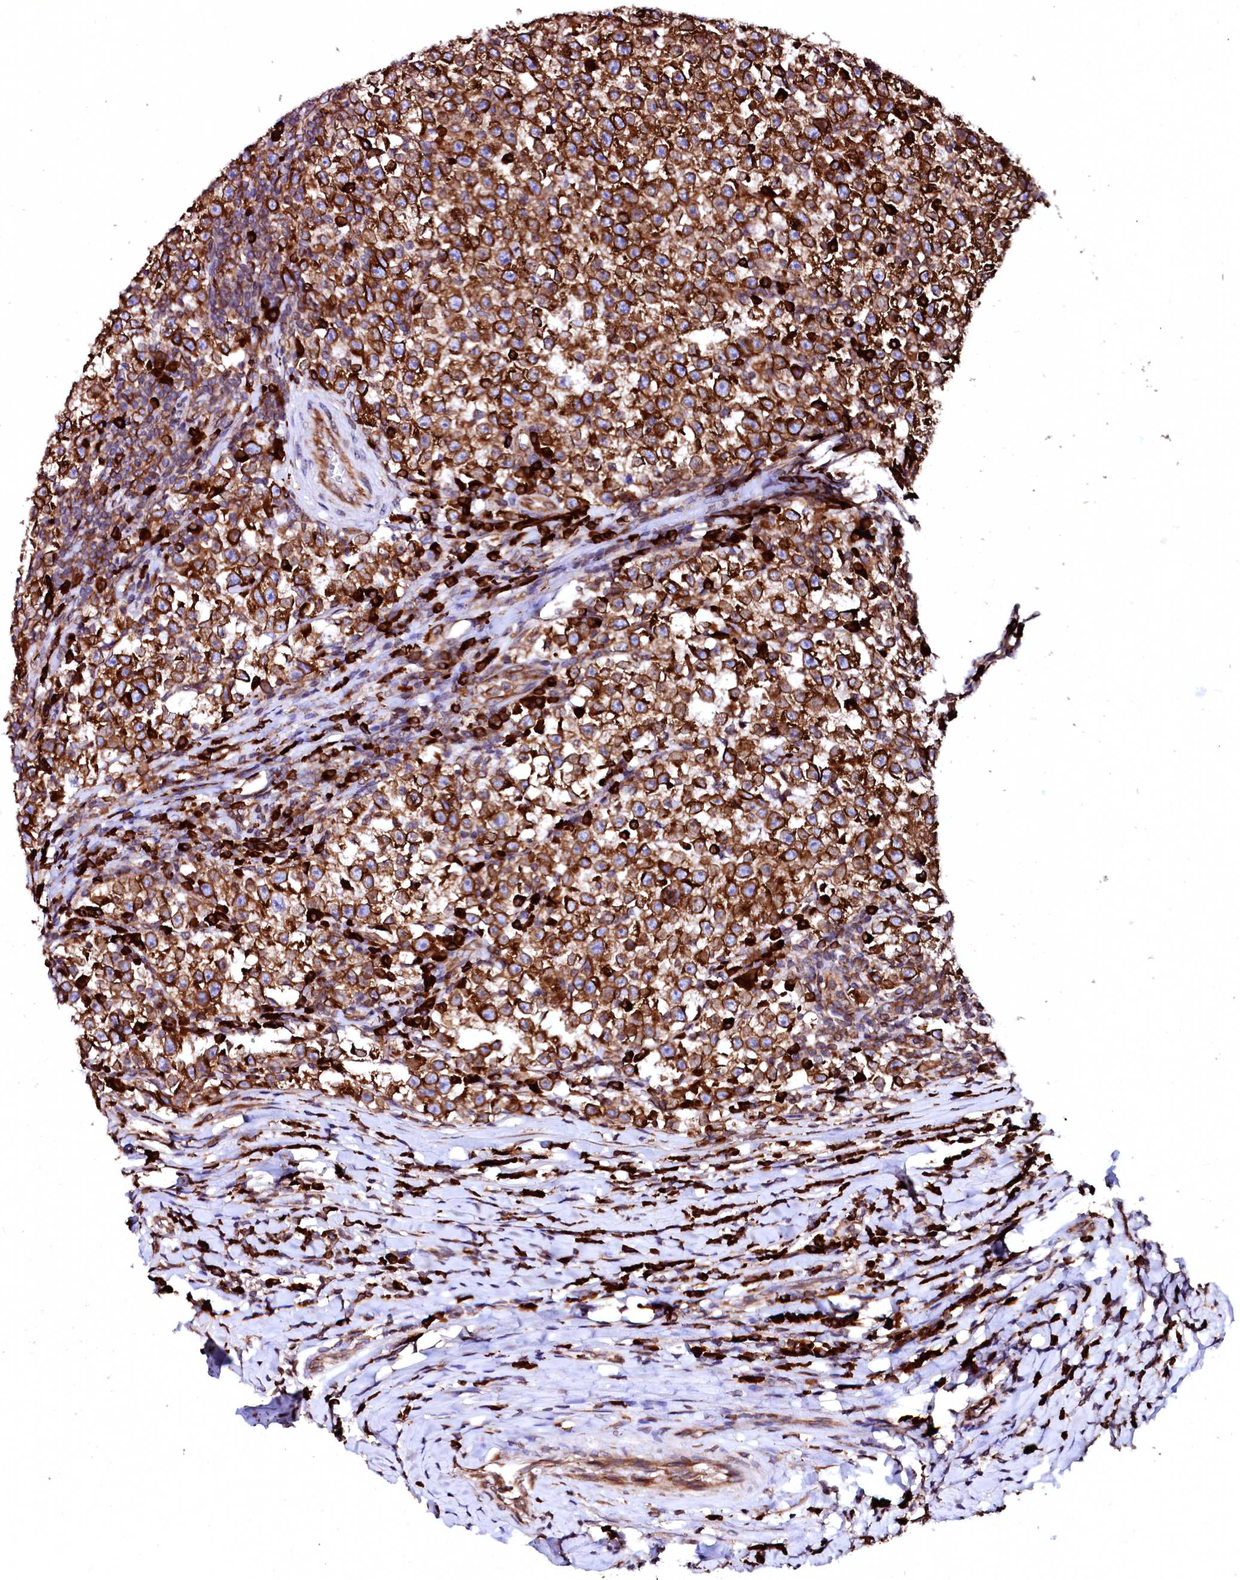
{"staining": {"intensity": "strong", "quantity": ">75%", "location": "cytoplasmic/membranous"}, "tissue": "testis cancer", "cell_type": "Tumor cells", "image_type": "cancer", "snomed": [{"axis": "morphology", "description": "Normal tissue, NOS"}, {"axis": "morphology", "description": "Seminoma, NOS"}, {"axis": "topography", "description": "Testis"}], "caption": "There is high levels of strong cytoplasmic/membranous expression in tumor cells of testis cancer, as demonstrated by immunohistochemical staining (brown color).", "gene": "DERL1", "patient": {"sex": "male", "age": 43}}